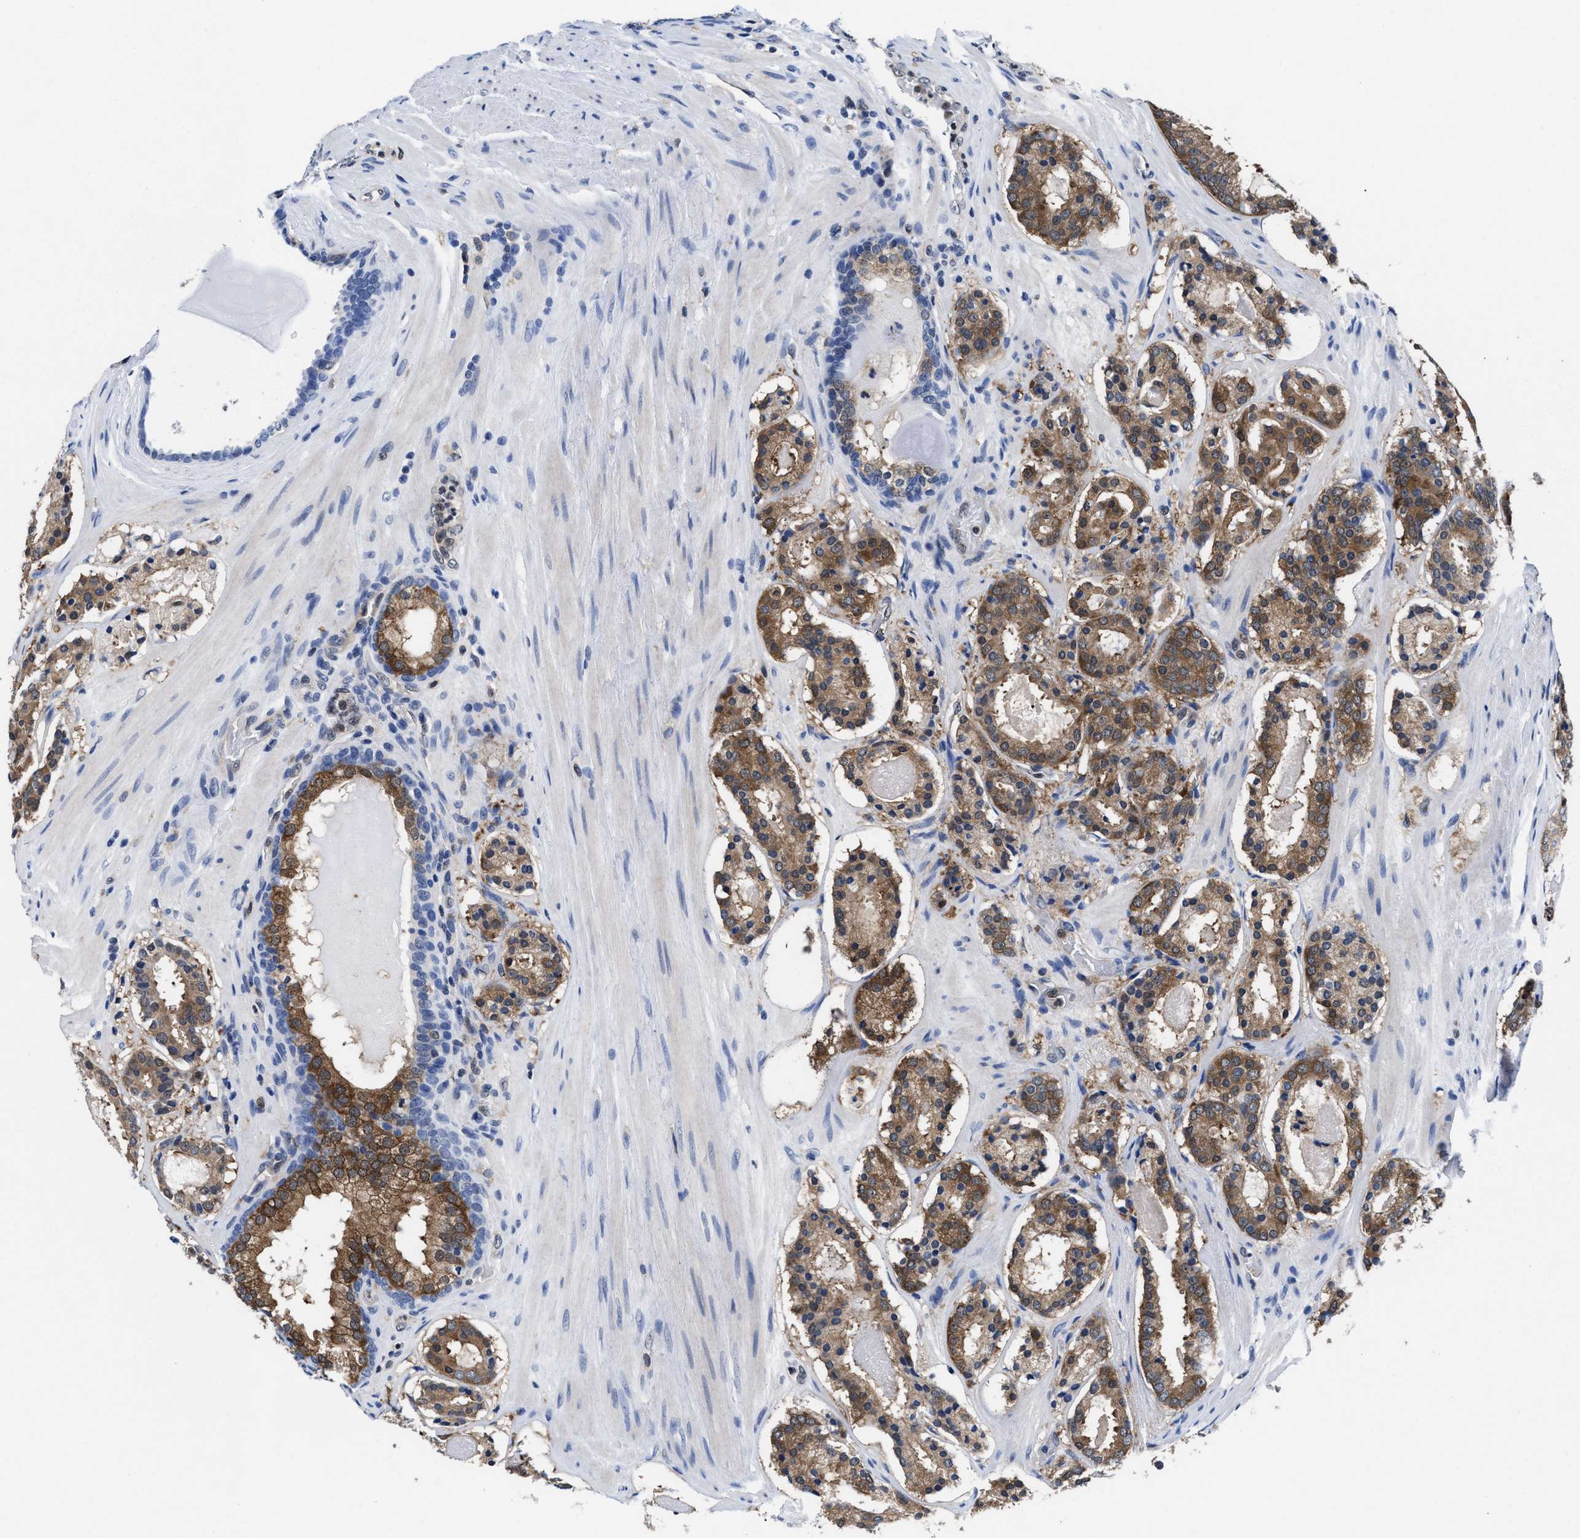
{"staining": {"intensity": "moderate", "quantity": ">75%", "location": "cytoplasmic/membranous"}, "tissue": "prostate cancer", "cell_type": "Tumor cells", "image_type": "cancer", "snomed": [{"axis": "morphology", "description": "Adenocarcinoma, Low grade"}, {"axis": "topography", "description": "Prostate"}], "caption": "The image demonstrates immunohistochemical staining of prostate cancer. There is moderate cytoplasmic/membranous staining is identified in approximately >75% of tumor cells. (DAB IHC with brightfield microscopy, high magnification).", "gene": "ACLY", "patient": {"sex": "male", "age": 69}}